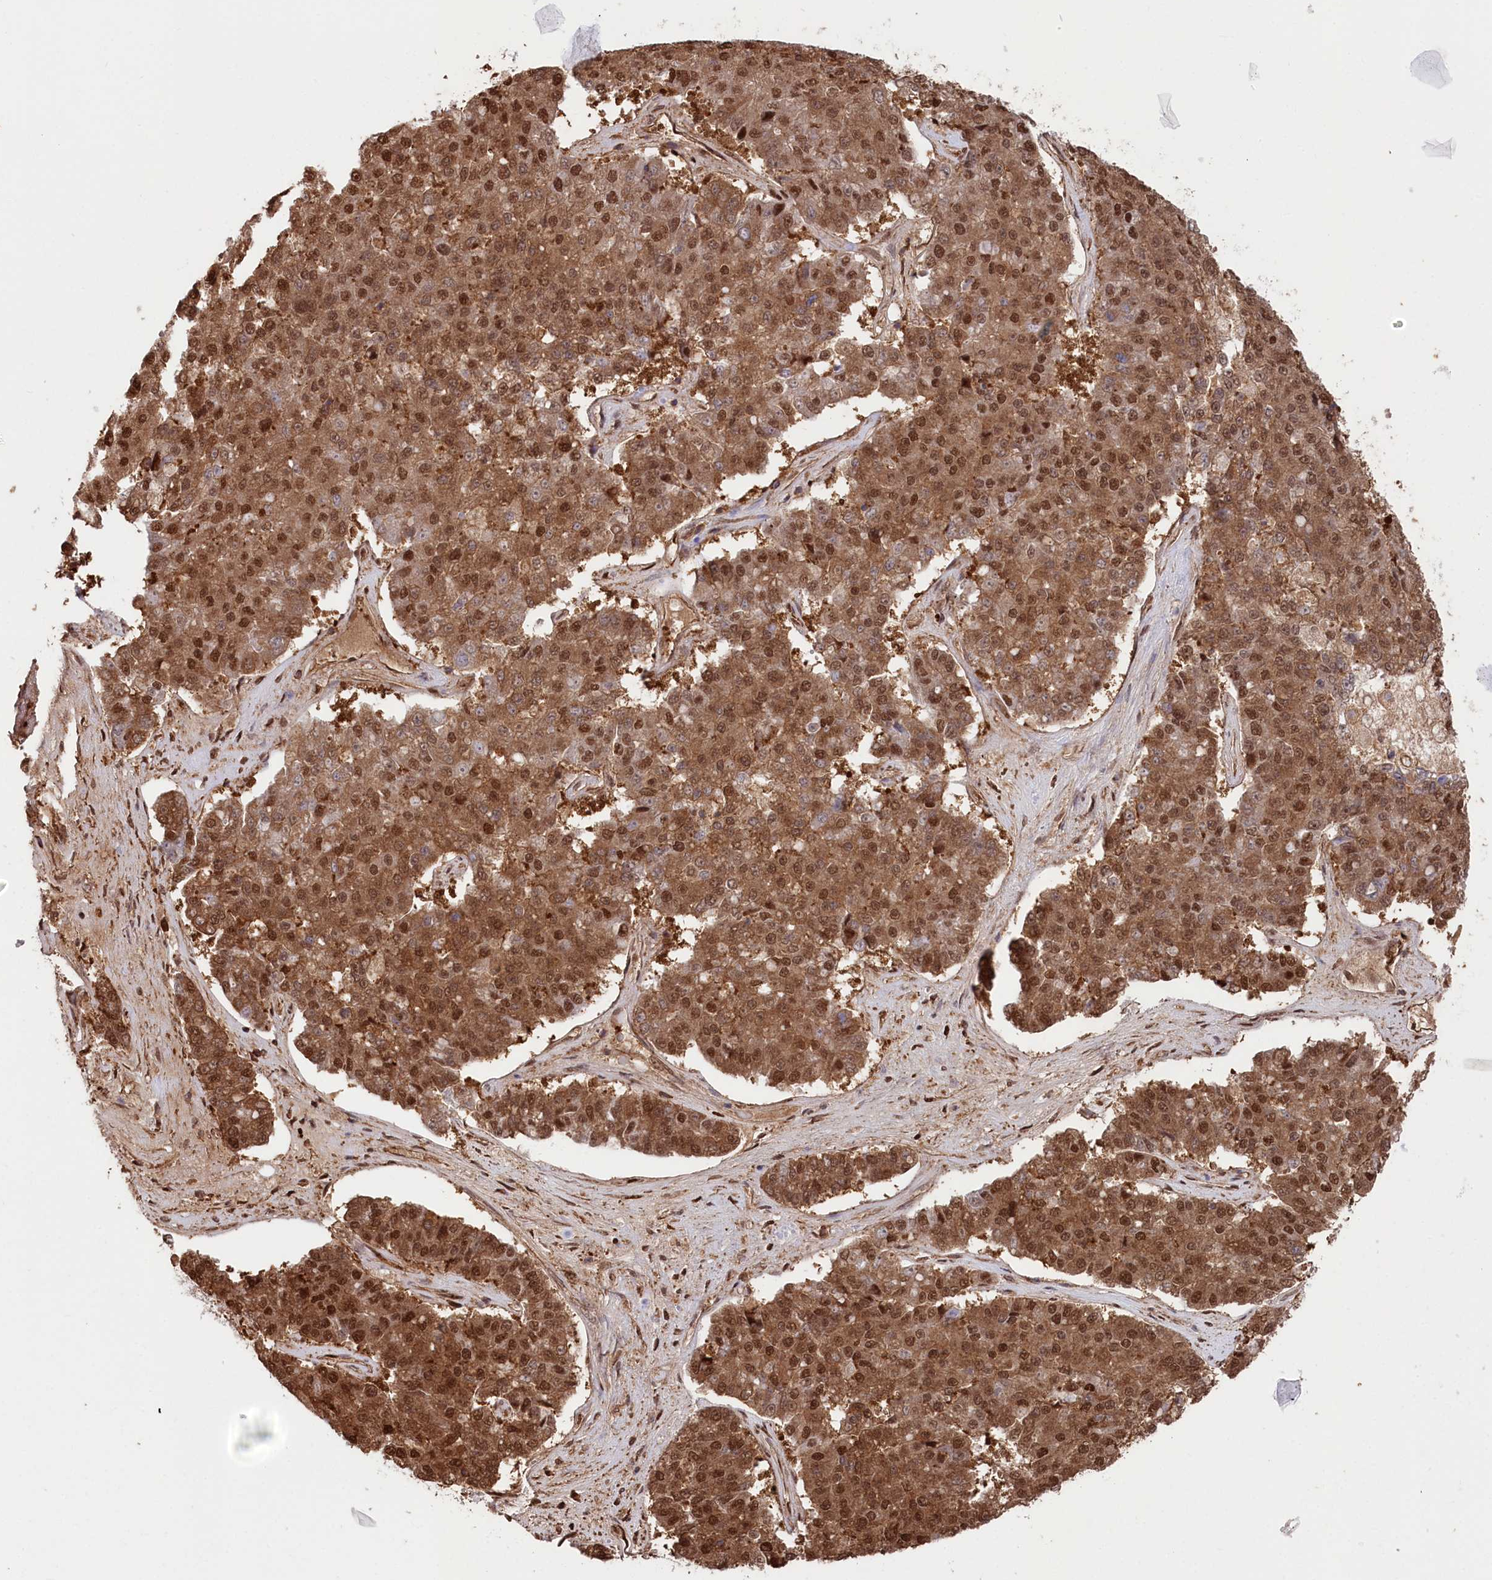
{"staining": {"intensity": "moderate", "quantity": ">75%", "location": "cytoplasmic/membranous,nuclear"}, "tissue": "pancreatic cancer", "cell_type": "Tumor cells", "image_type": "cancer", "snomed": [{"axis": "morphology", "description": "Adenocarcinoma, NOS"}, {"axis": "topography", "description": "Pancreas"}], "caption": "This image reveals immunohistochemistry staining of human adenocarcinoma (pancreatic), with medium moderate cytoplasmic/membranous and nuclear positivity in approximately >75% of tumor cells.", "gene": "PSMA1", "patient": {"sex": "male", "age": 50}}